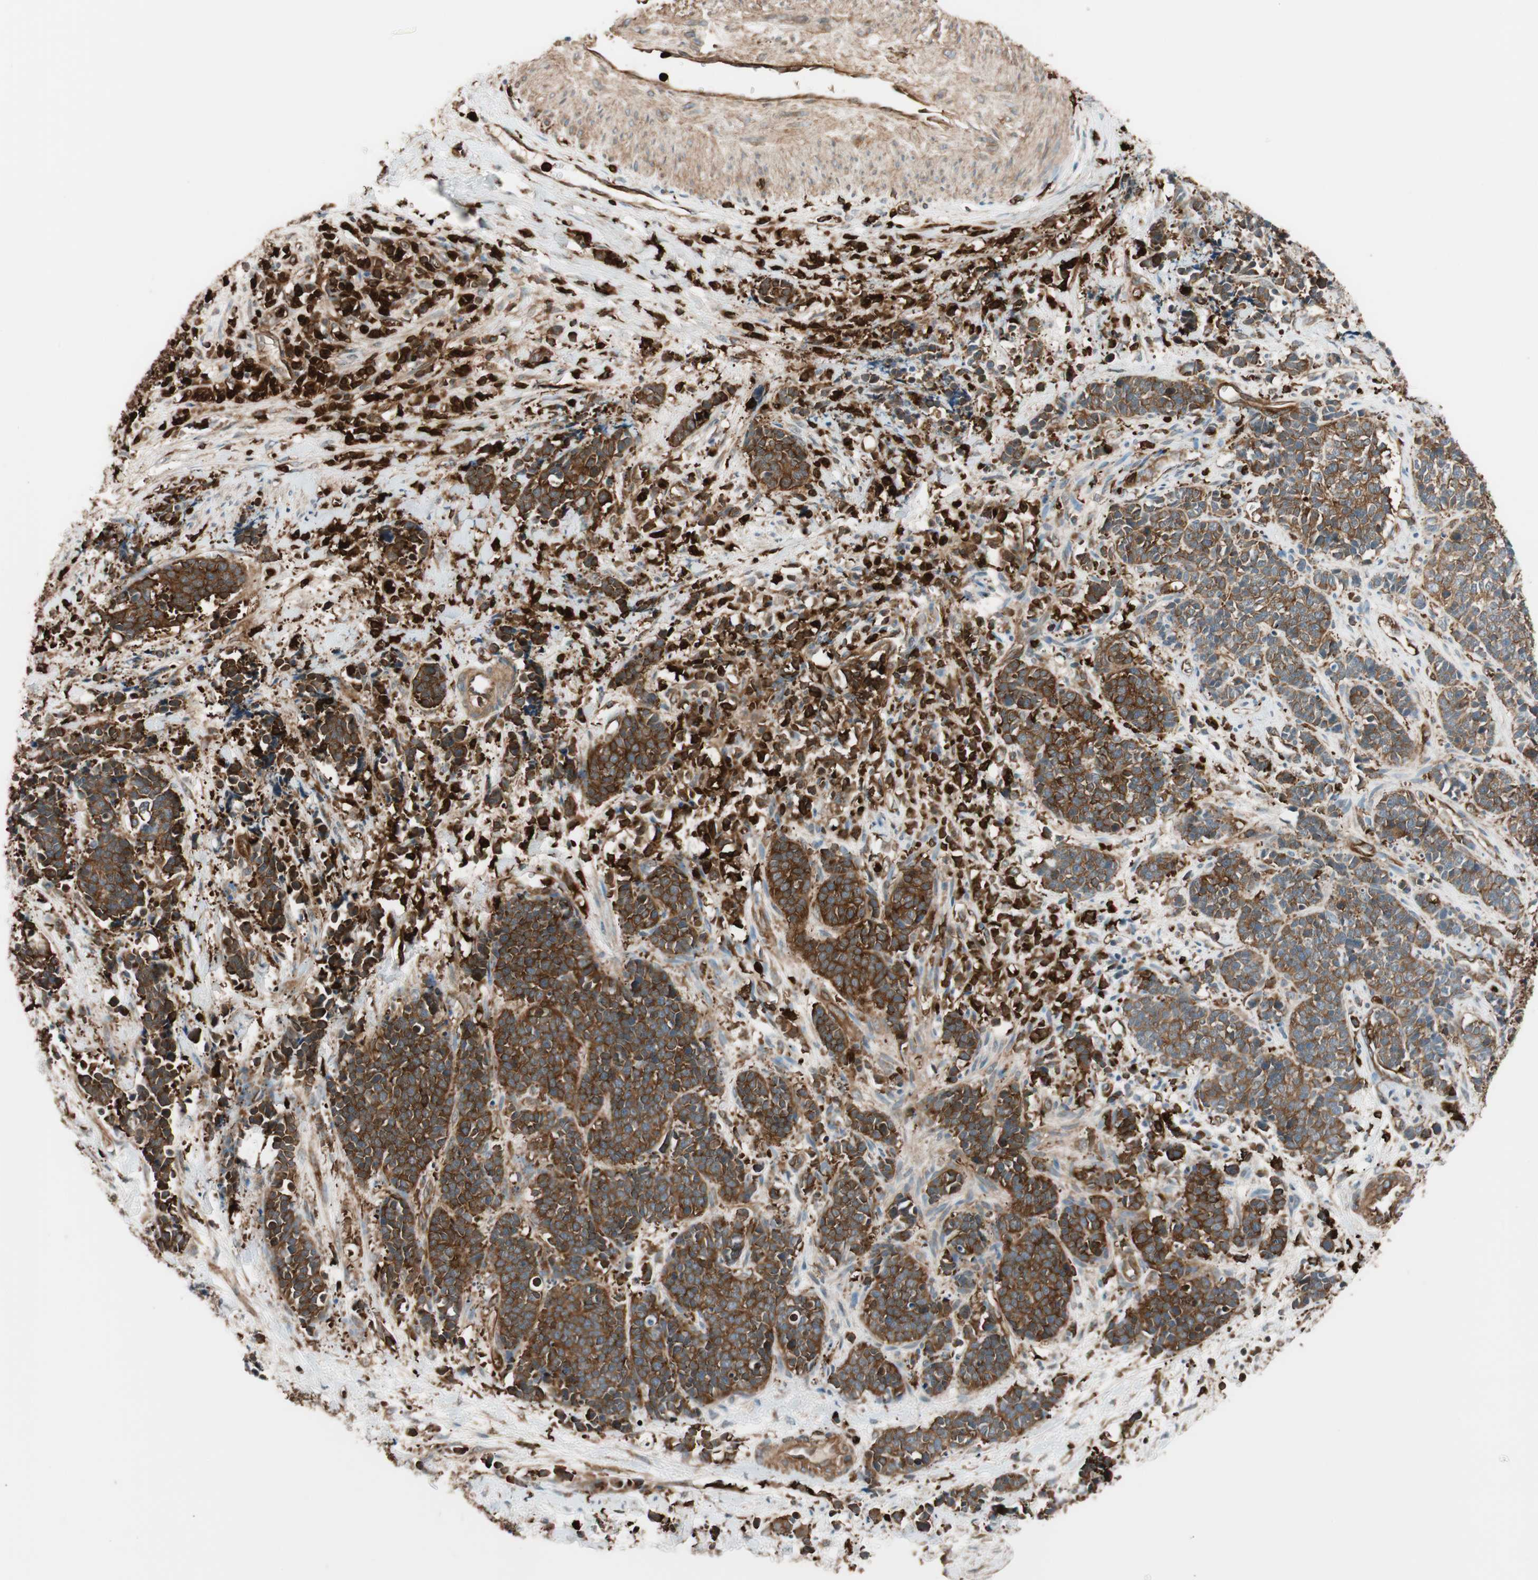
{"staining": {"intensity": "strong", "quantity": ">75%", "location": "cytoplasmic/membranous"}, "tissue": "cervical cancer", "cell_type": "Tumor cells", "image_type": "cancer", "snomed": [{"axis": "morphology", "description": "Squamous cell carcinoma, NOS"}, {"axis": "topography", "description": "Cervix"}], "caption": "The photomicrograph demonstrates a brown stain indicating the presence of a protein in the cytoplasmic/membranous of tumor cells in squamous cell carcinoma (cervical). (Stains: DAB in brown, nuclei in blue, Microscopy: brightfield microscopy at high magnification).", "gene": "VASP", "patient": {"sex": "female", "age": 35}}